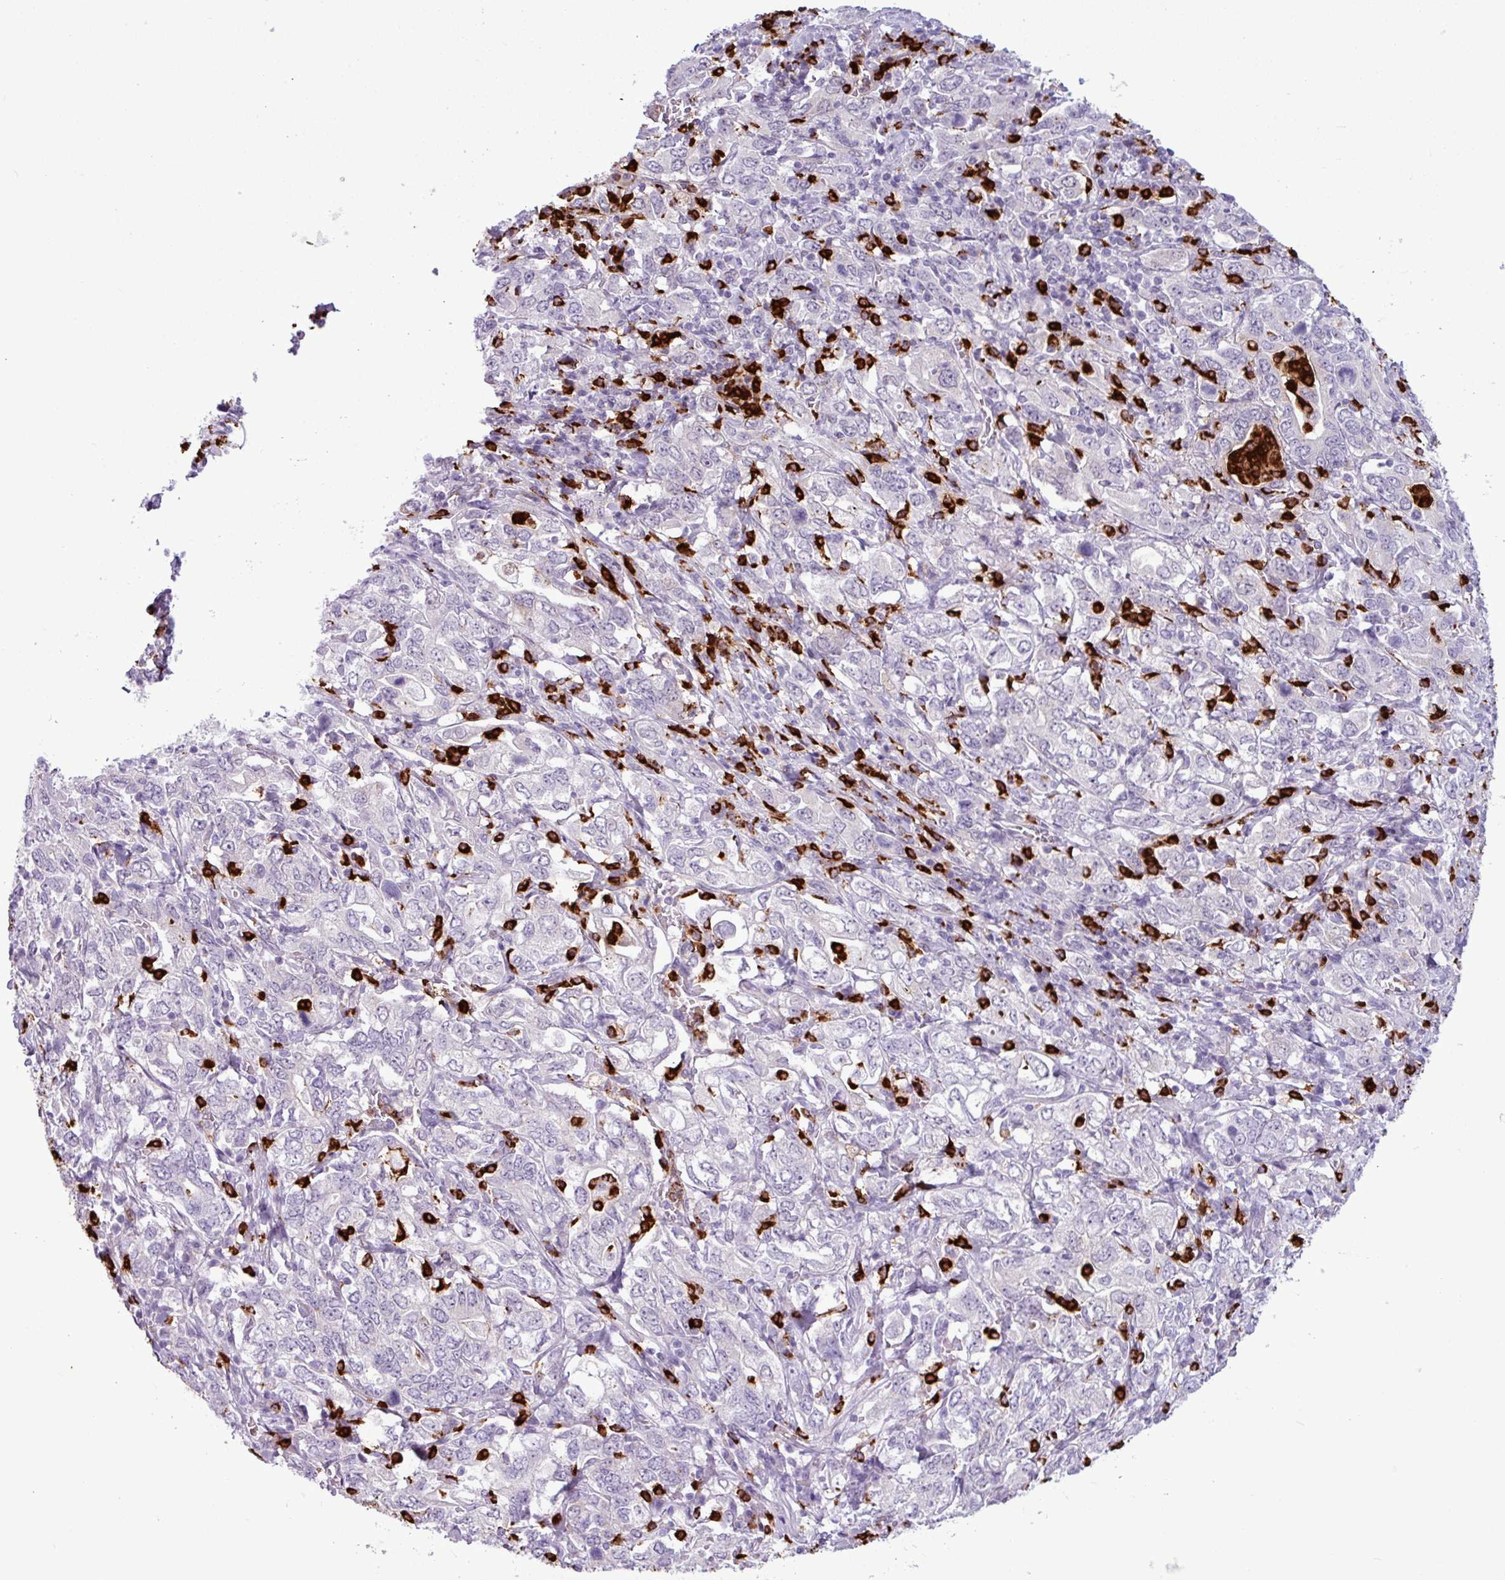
{"staining": {"intensity": "negative", "quantity": "none", "location": "none"}, "tissue": "stomach cancer", "cell_type": "Tumor cells", "image_type": "cancer", "snomed": [{"axis": "morphology", "description": "Adenocarcinoma, NOS"}, {"axis": "topography", "description": "Stomach, upper"}, {"axis": "topography", "description": "Stomach"}], "caption": "Immunohistochemical staining of human stomach cancer displays no significant expression in tumor cells.", "gene": "TMEM178A", "patient": {"sex": "male", "age": 62}}